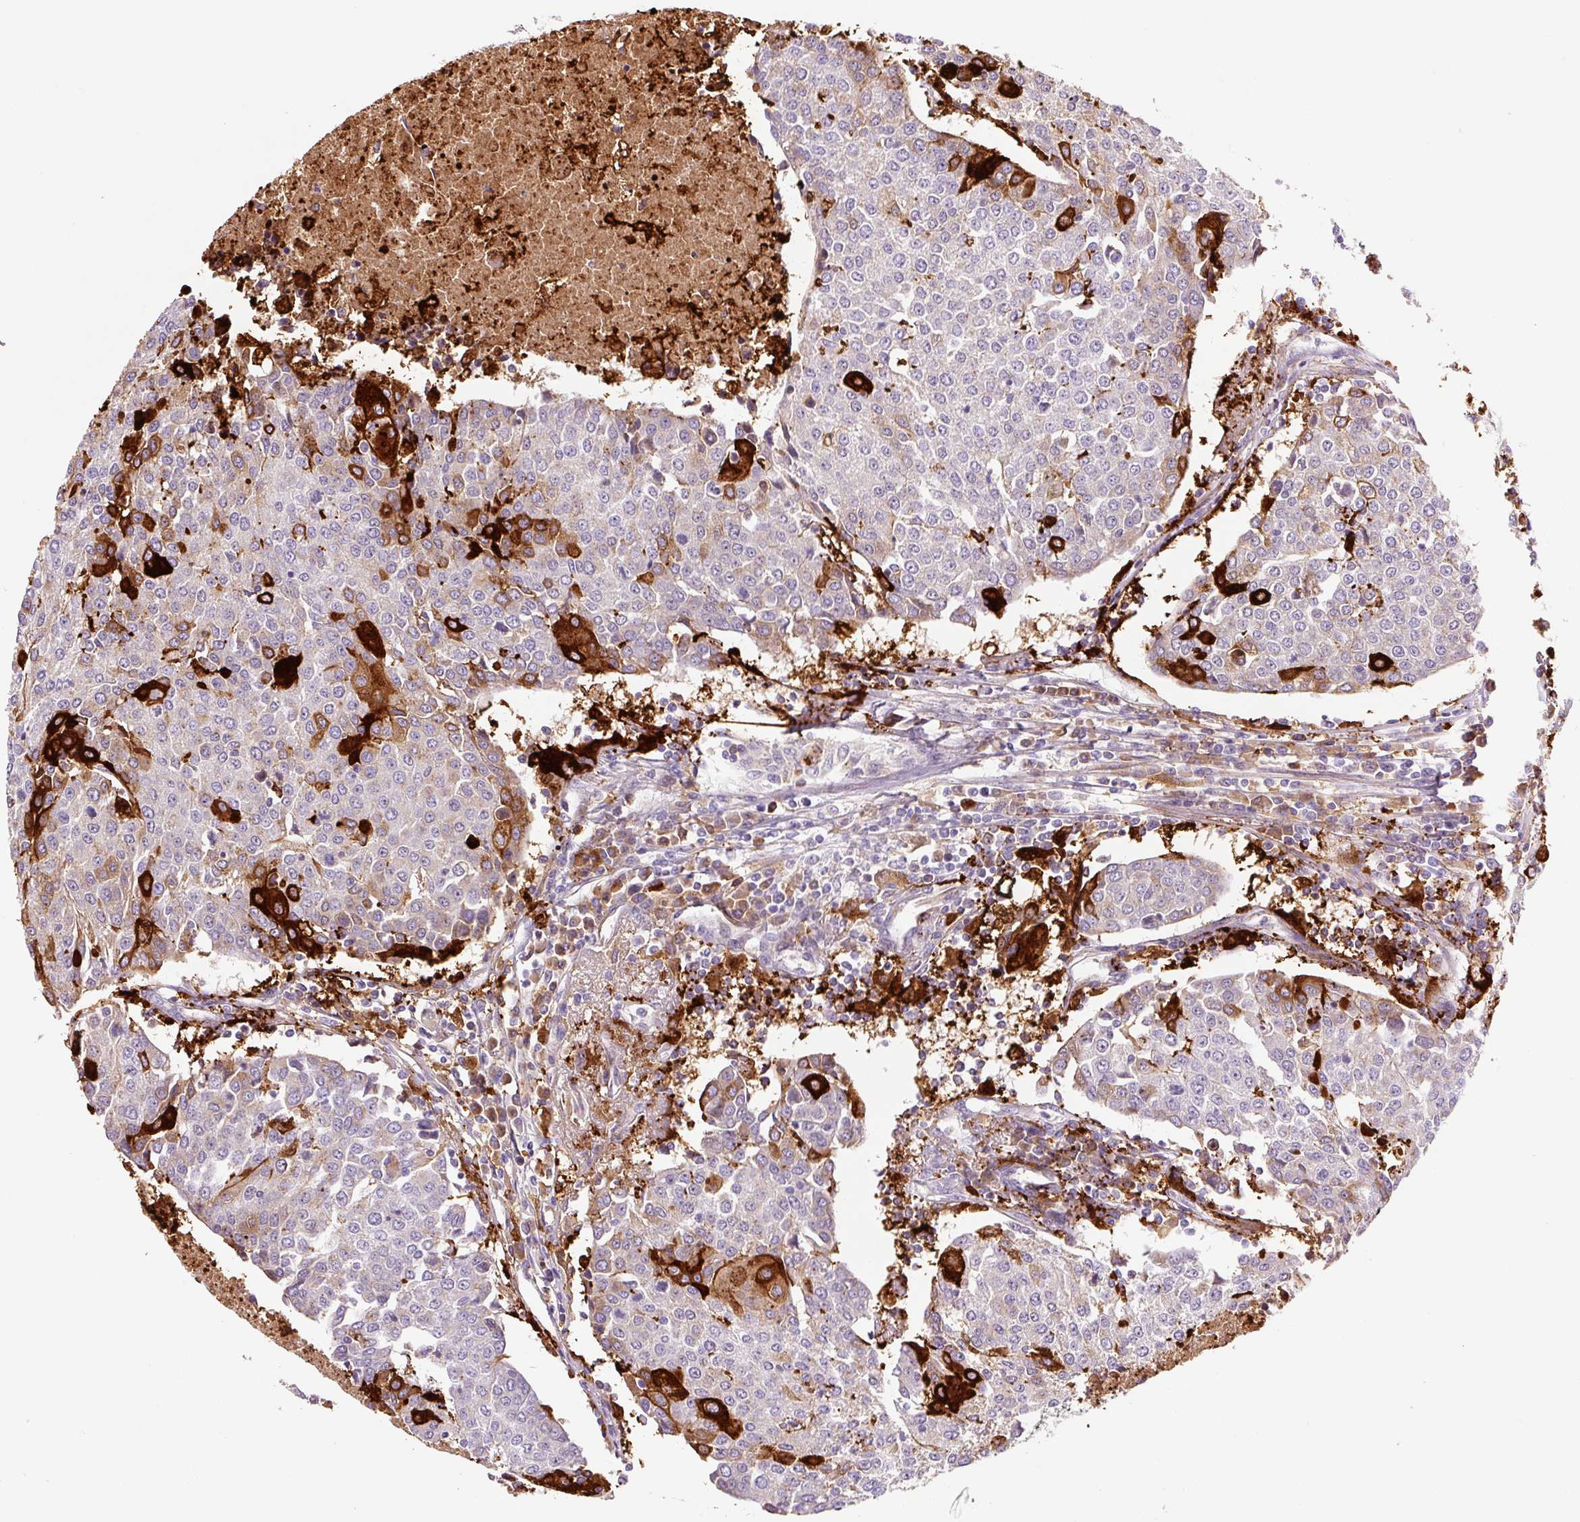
{"staining": {"intensity": "strong", "quantity": "<25%", "location": "cytoplasmic/membranous"}, "tissue": "urothelial cancer", "cell_type": "Tumor cells", "image_type": "cancer", "snomed": [{"axis": "morphology", "description": "Urothelial carcinoma, High grade"}, {"axis": "topography", "description": "Urinary bladder"}], "caption": "Immunohistochemistry (IHC) image of human urothelial cancer stained for a protein (brown), which displays medium levels of strong cytoplasmic/membranous positivity in approximately <25% of tumor cells.", "gene": "FUT10", "patient": {"sex": "female", "age": 85}}